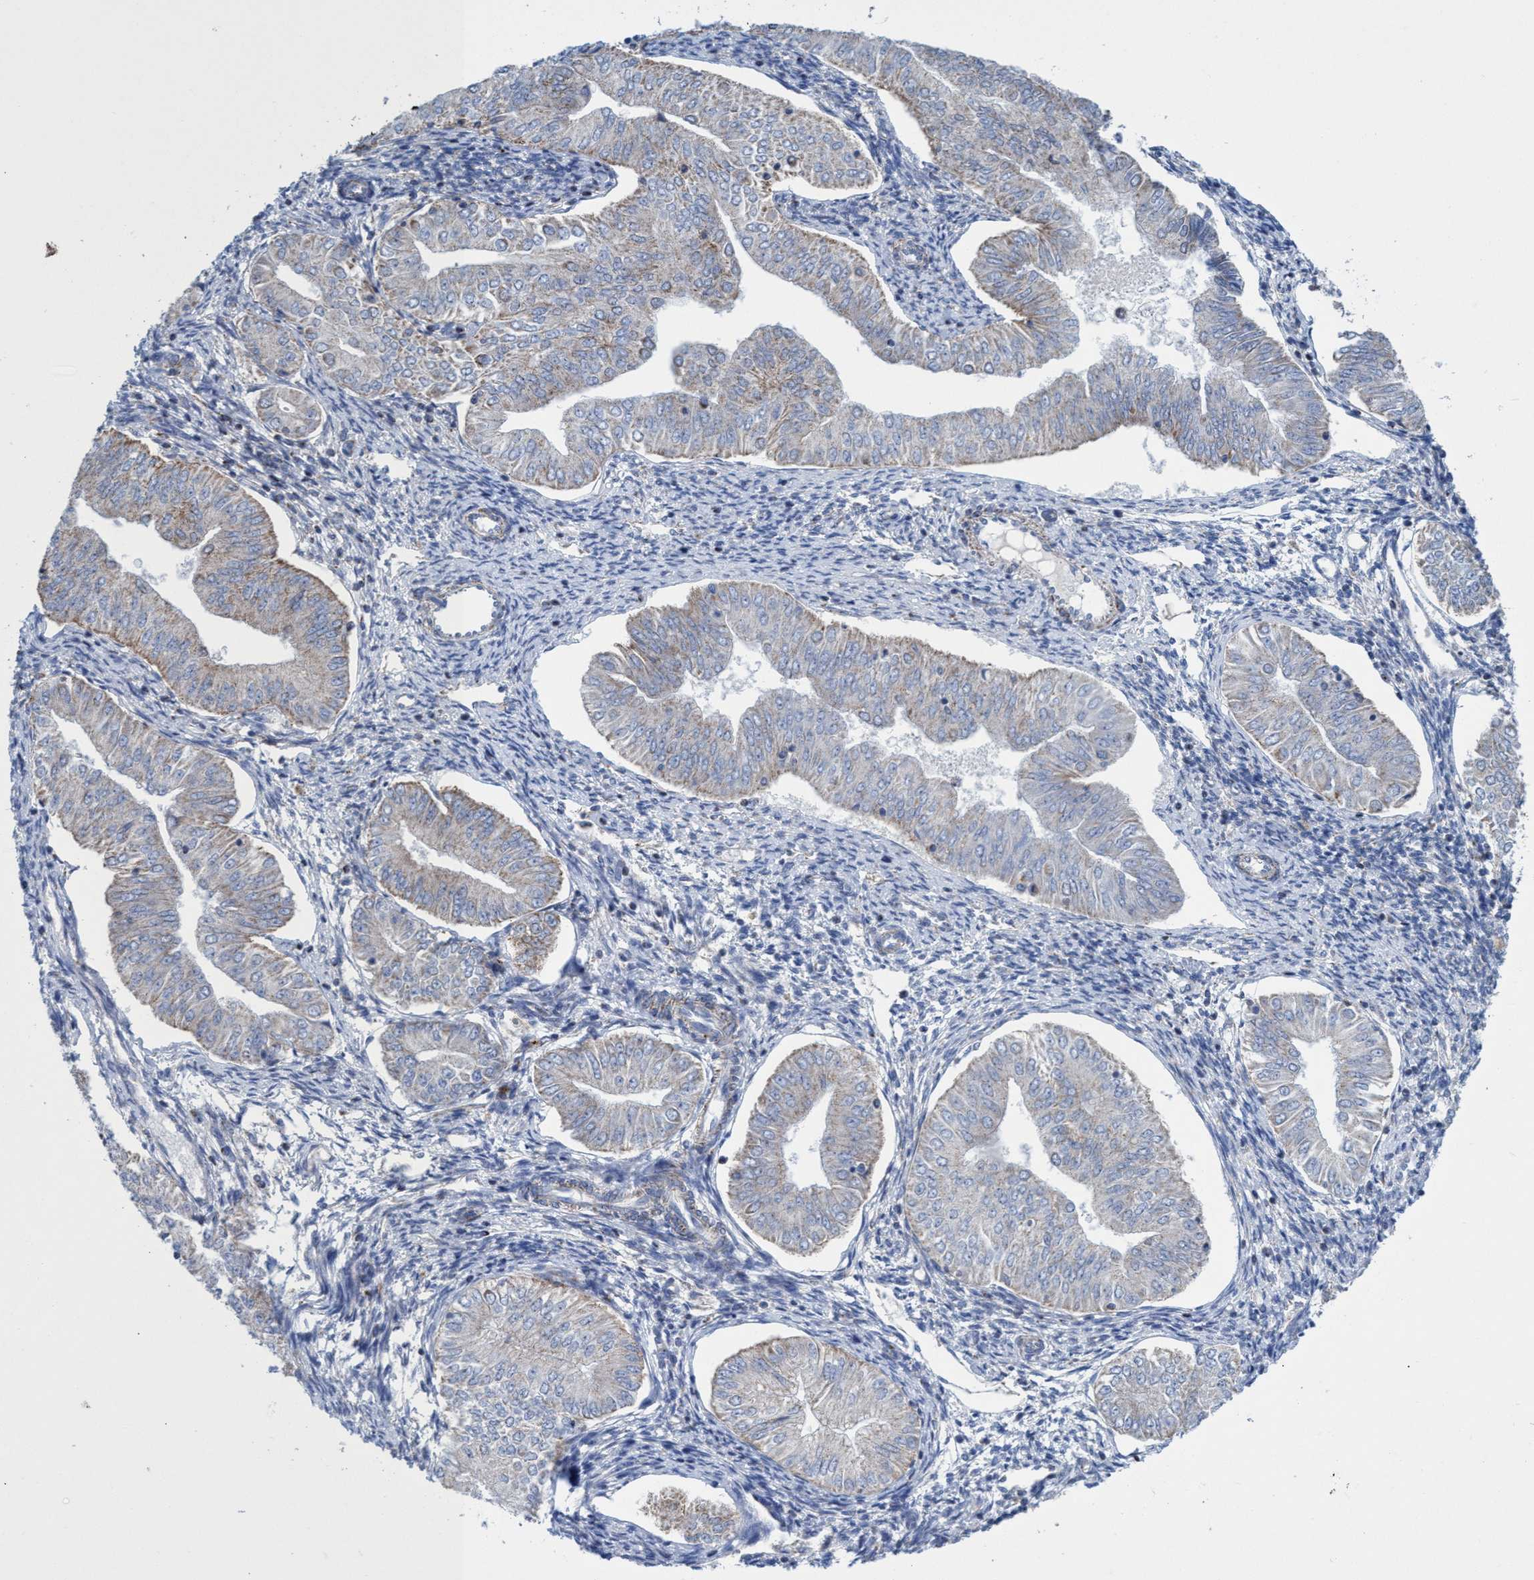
{"staining": {"intensity": "weak", "quantity": "<25%", "location": "cytoplasmic/membranous"}, "tissue": "endometrial cancer", "cell_type": "Tumor cells", "image_type": "cancer", "snomed": [{"axis": "morphology", "description": "Normal tissue, NOS"}, {"axis": "morphology", "description": "Adenocarcinoma, NOS"}, {"axis": "topography", "description": "Endometrium"}], "caption": "Immunohistochemistry (IHC) of human endometrial cancer (adenocarcinoma) exhibits no staining in tumor cells.", "gene": "ZNF750", "patient": {"sex": "female", "age": 53}}